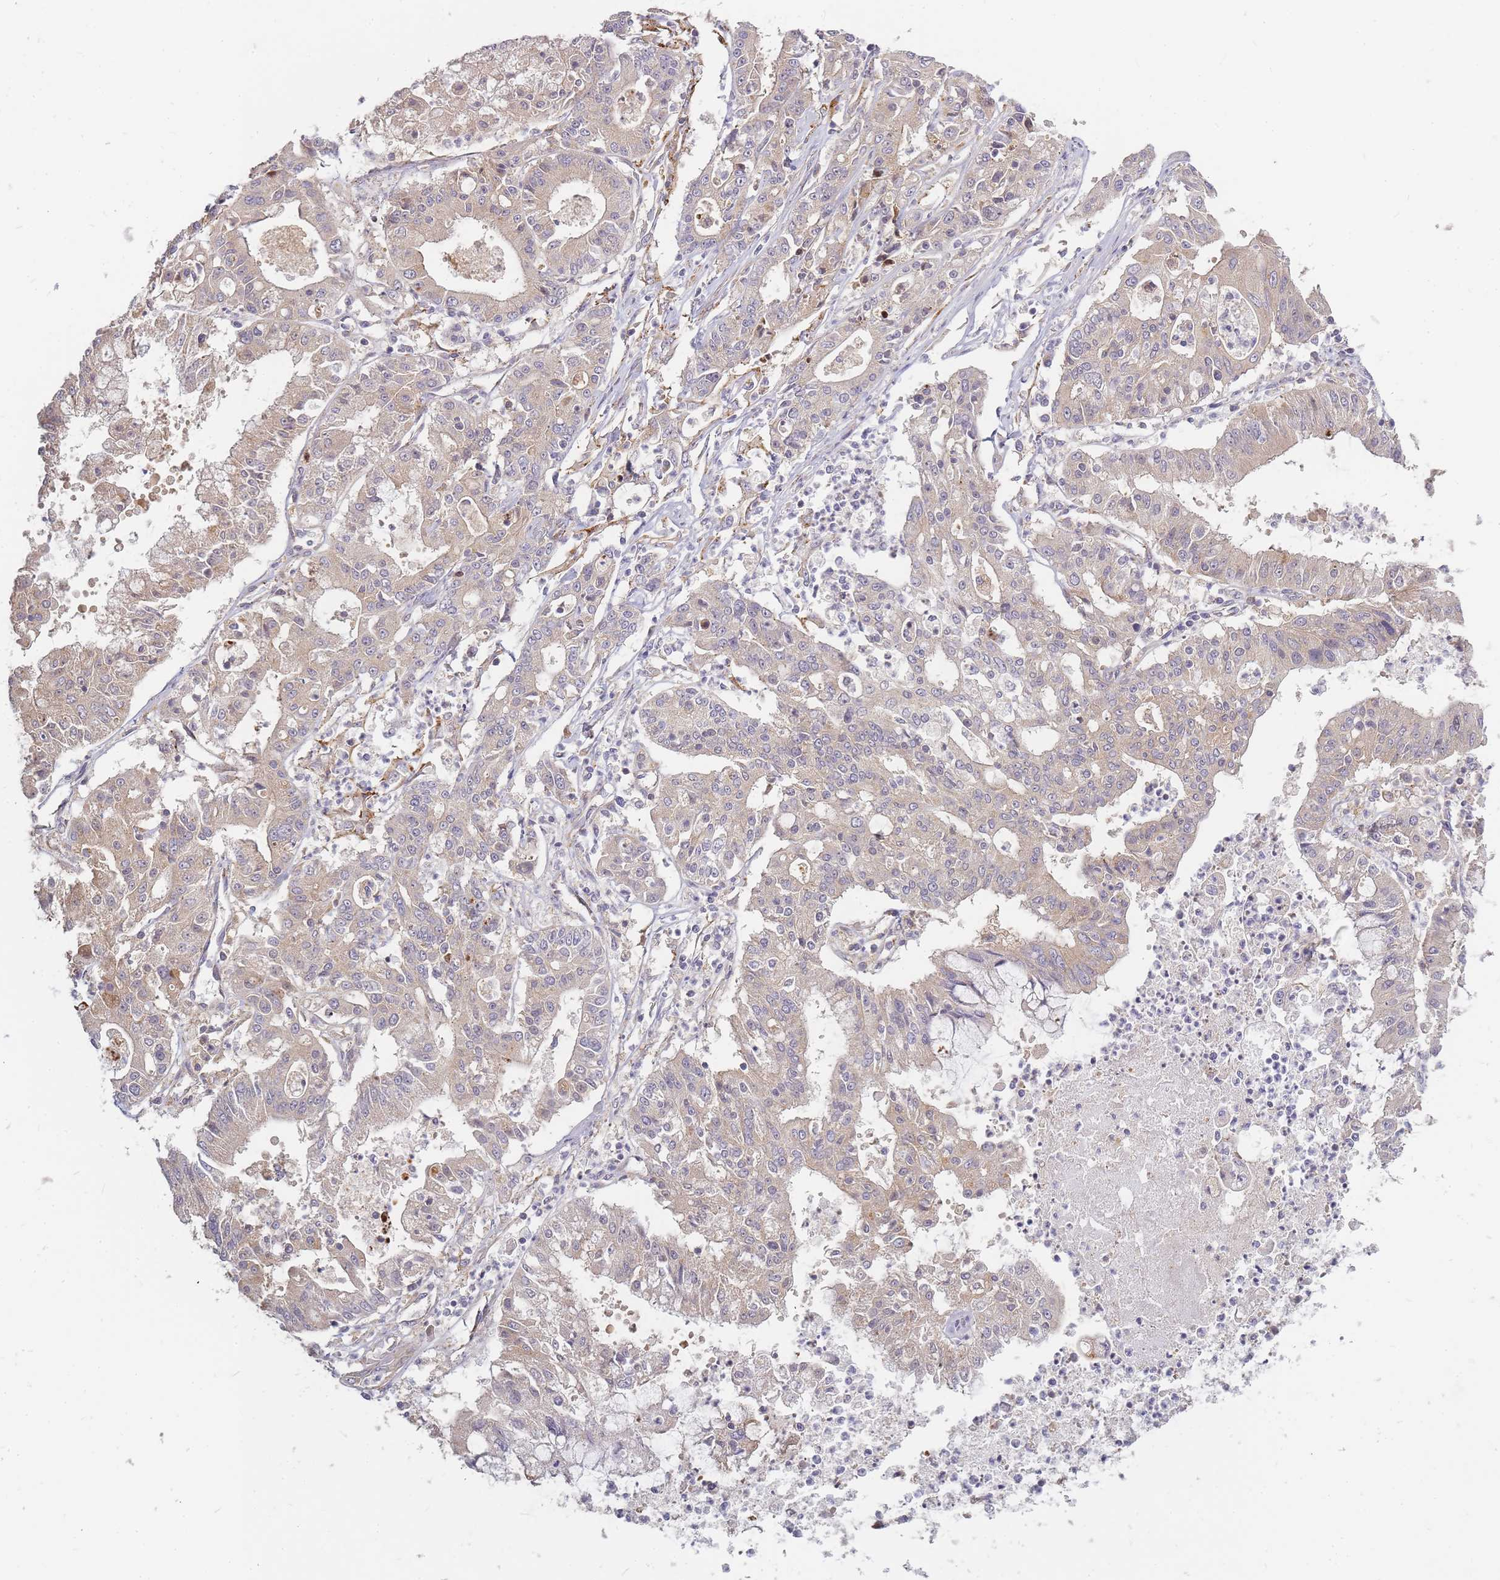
{"staining": {"intensity": "weak", "quantity": ">75%", "location": "cytoplasmic/membranous"}, "tissue": "ovarian cancer", "cell_type": "Tumor cells", "image_type": "cancer", "snomed": [{"axis": "morphology", "description": "Cystadenocarcinoma, mucinous, NOS"}, {"axis": "topography", "description": "Ovary"}], "caption": "IHC (DAB (3,3'-diaminobenzidine)) staining of human ovarian mucinous cystadenocarcinoma demonstrates weak cytoplasmic/membranous protein positivity in about >75% of tumor cells. (IHC, brightfield microscopy, high magnification).", "gene": "ATG5", "patient": {"sex": "female", "age": 70}}